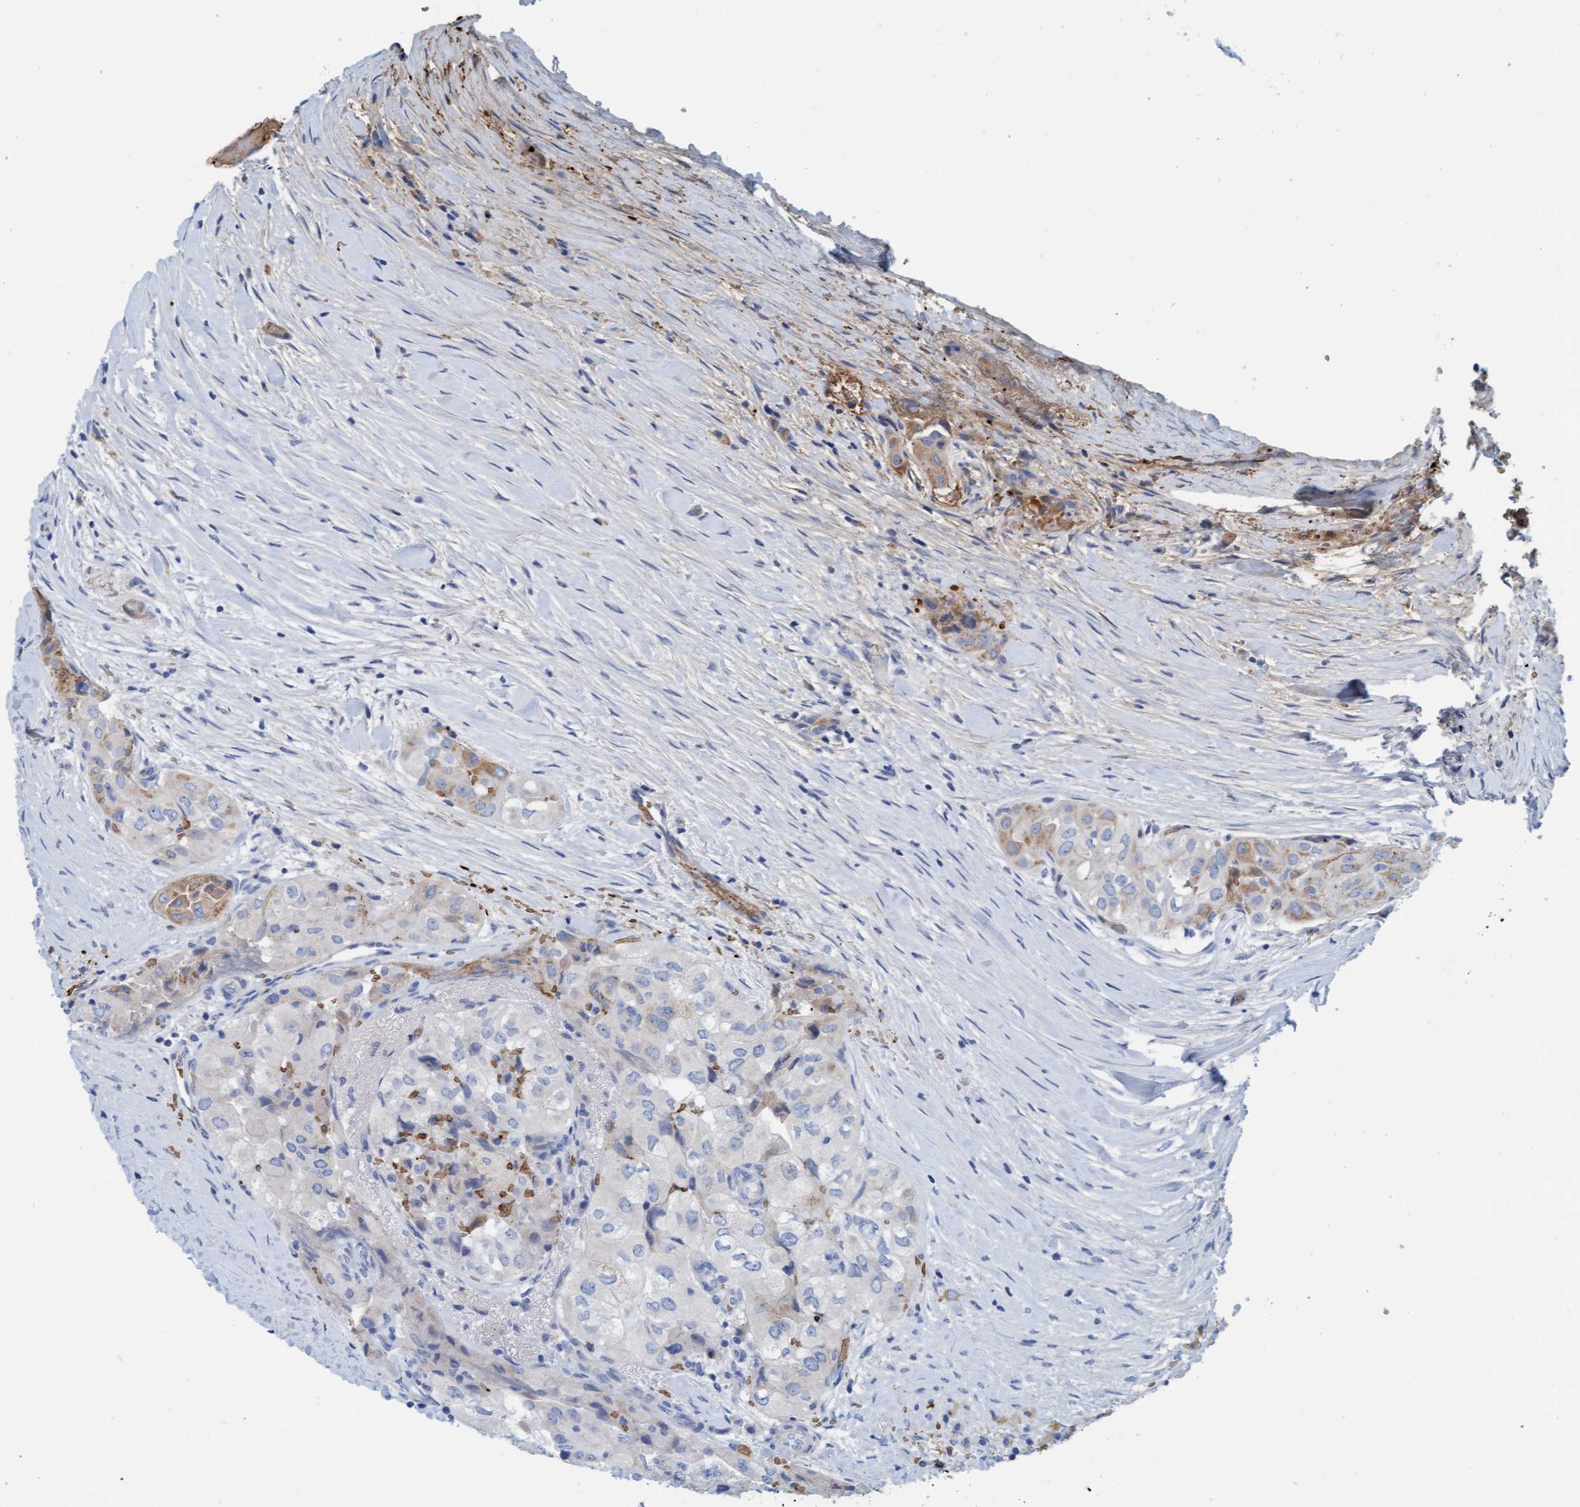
{"staining": {"intensity": "moderate", "quantity": "<25%", "location": "cytoplasmic/membranous"}, "tissue": "thyroid cancer", "cell_type": "Tumor cells", "image_type": "cancer", "snomed": [{"axis": "morphology", "description": "Papillary adenocarcinoma, NOS"}, {"axis": "topography", "description": "Thyroid gland"}], "caption": "IHC micrograph of neoplastic tissue: human thyroid cancer (papillary adenocarcinoma) stained using immunohistochemistry (IHC) displays low levels of moderate protein expression localized specifically in the cytoplasmic/membranous of tumor cells, appearing as a cytoplasmic/membranous brown color.", "gene": "P2RX5", "patient": {"sex": "female", "age": 59}}